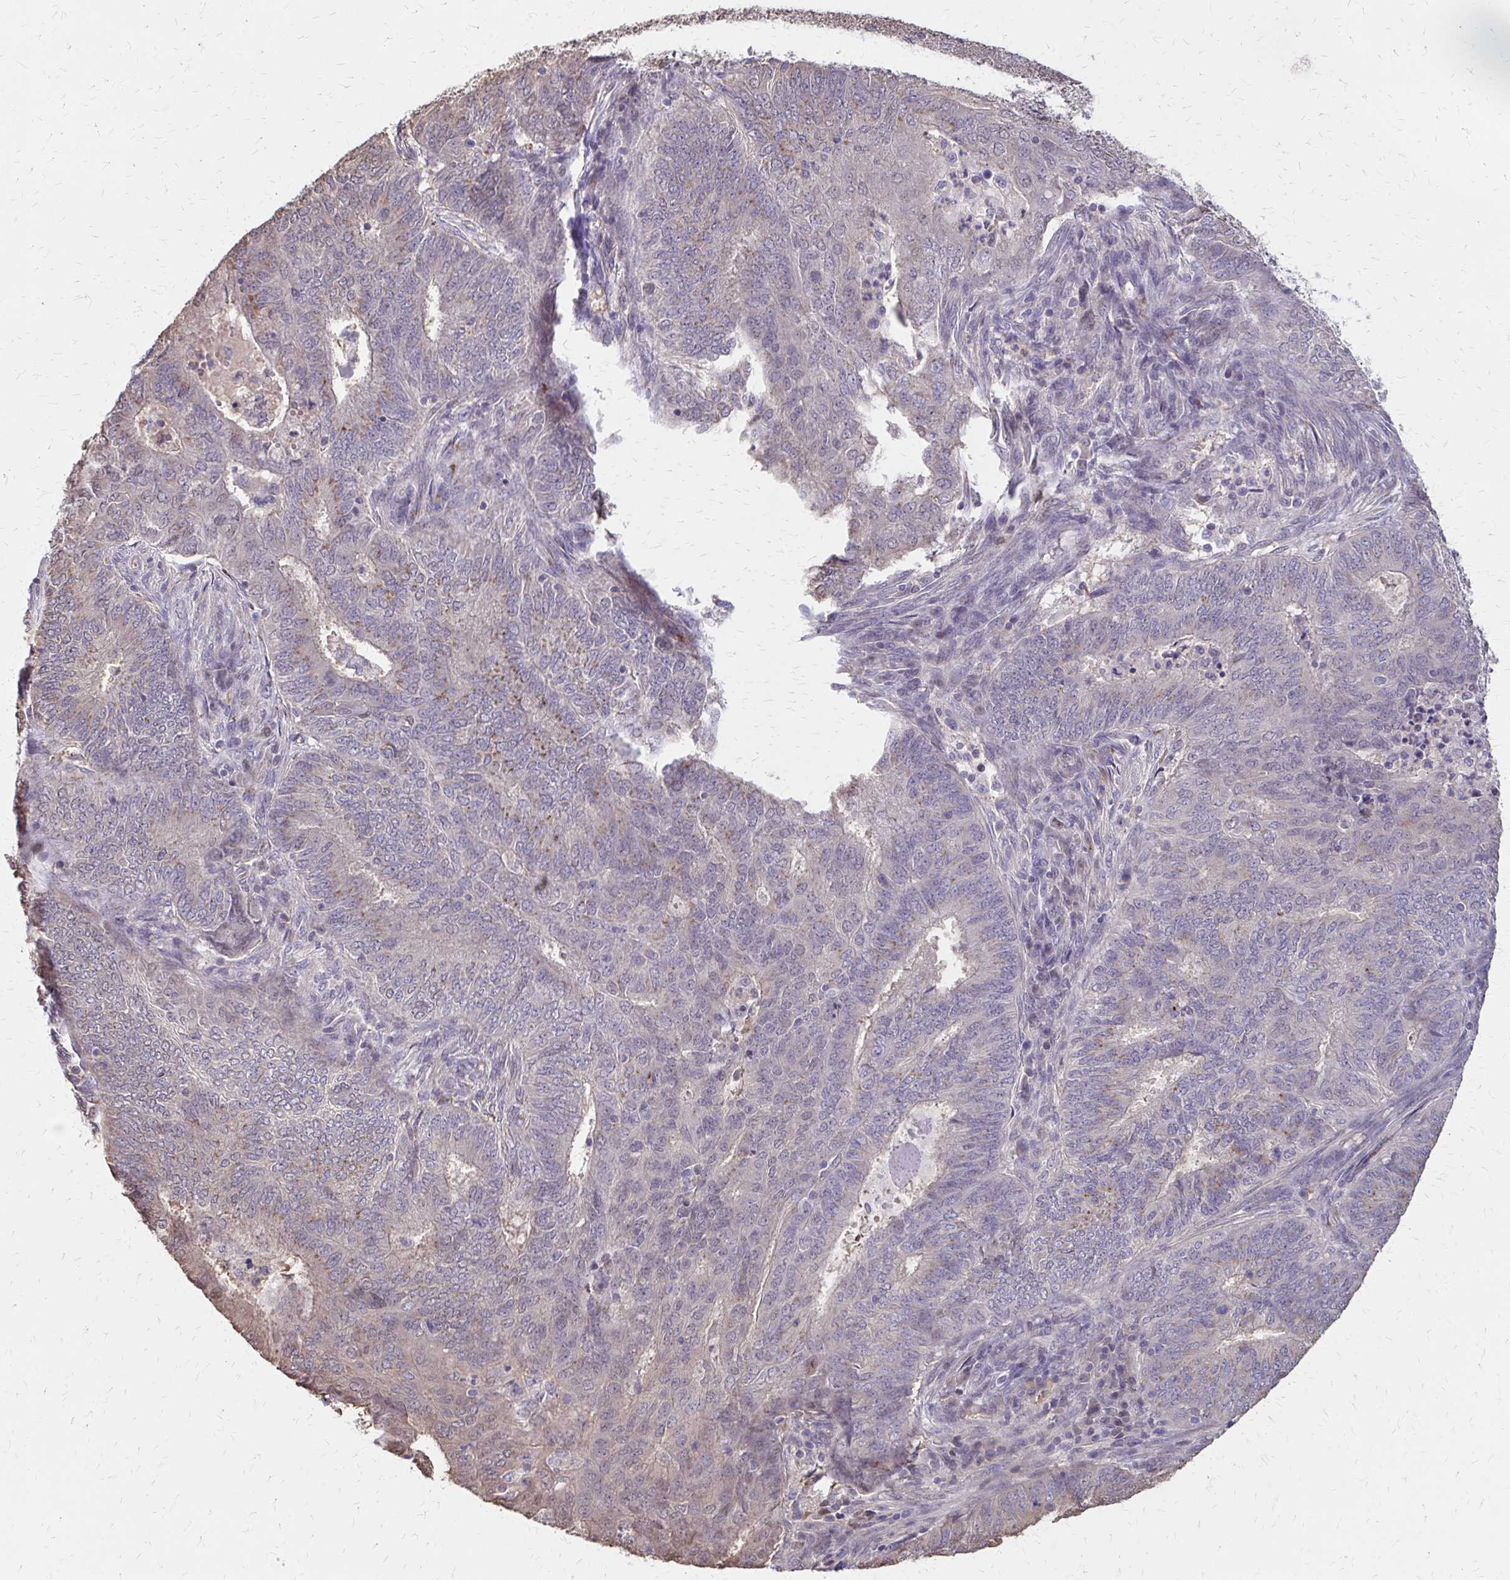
{"staining": {"intensity": "weak", "quantity": "<25%", "location": "cytoplasmic/membranous"}, "tissue": "endometrial cancer", "cell_type": "Tumor cells", "image_type": "cancer", "snomed": [{"axis": "morphology", "description": "Adenocarcinoma, NOS"}, {"axis": "topography", "description": "Endometrium"}], "caption": "Tumor cells show no significant positivity in endometrial adenocarcinoma.", "gene": "IFI44L", "patient": {"sex": "female", "age": 62}}